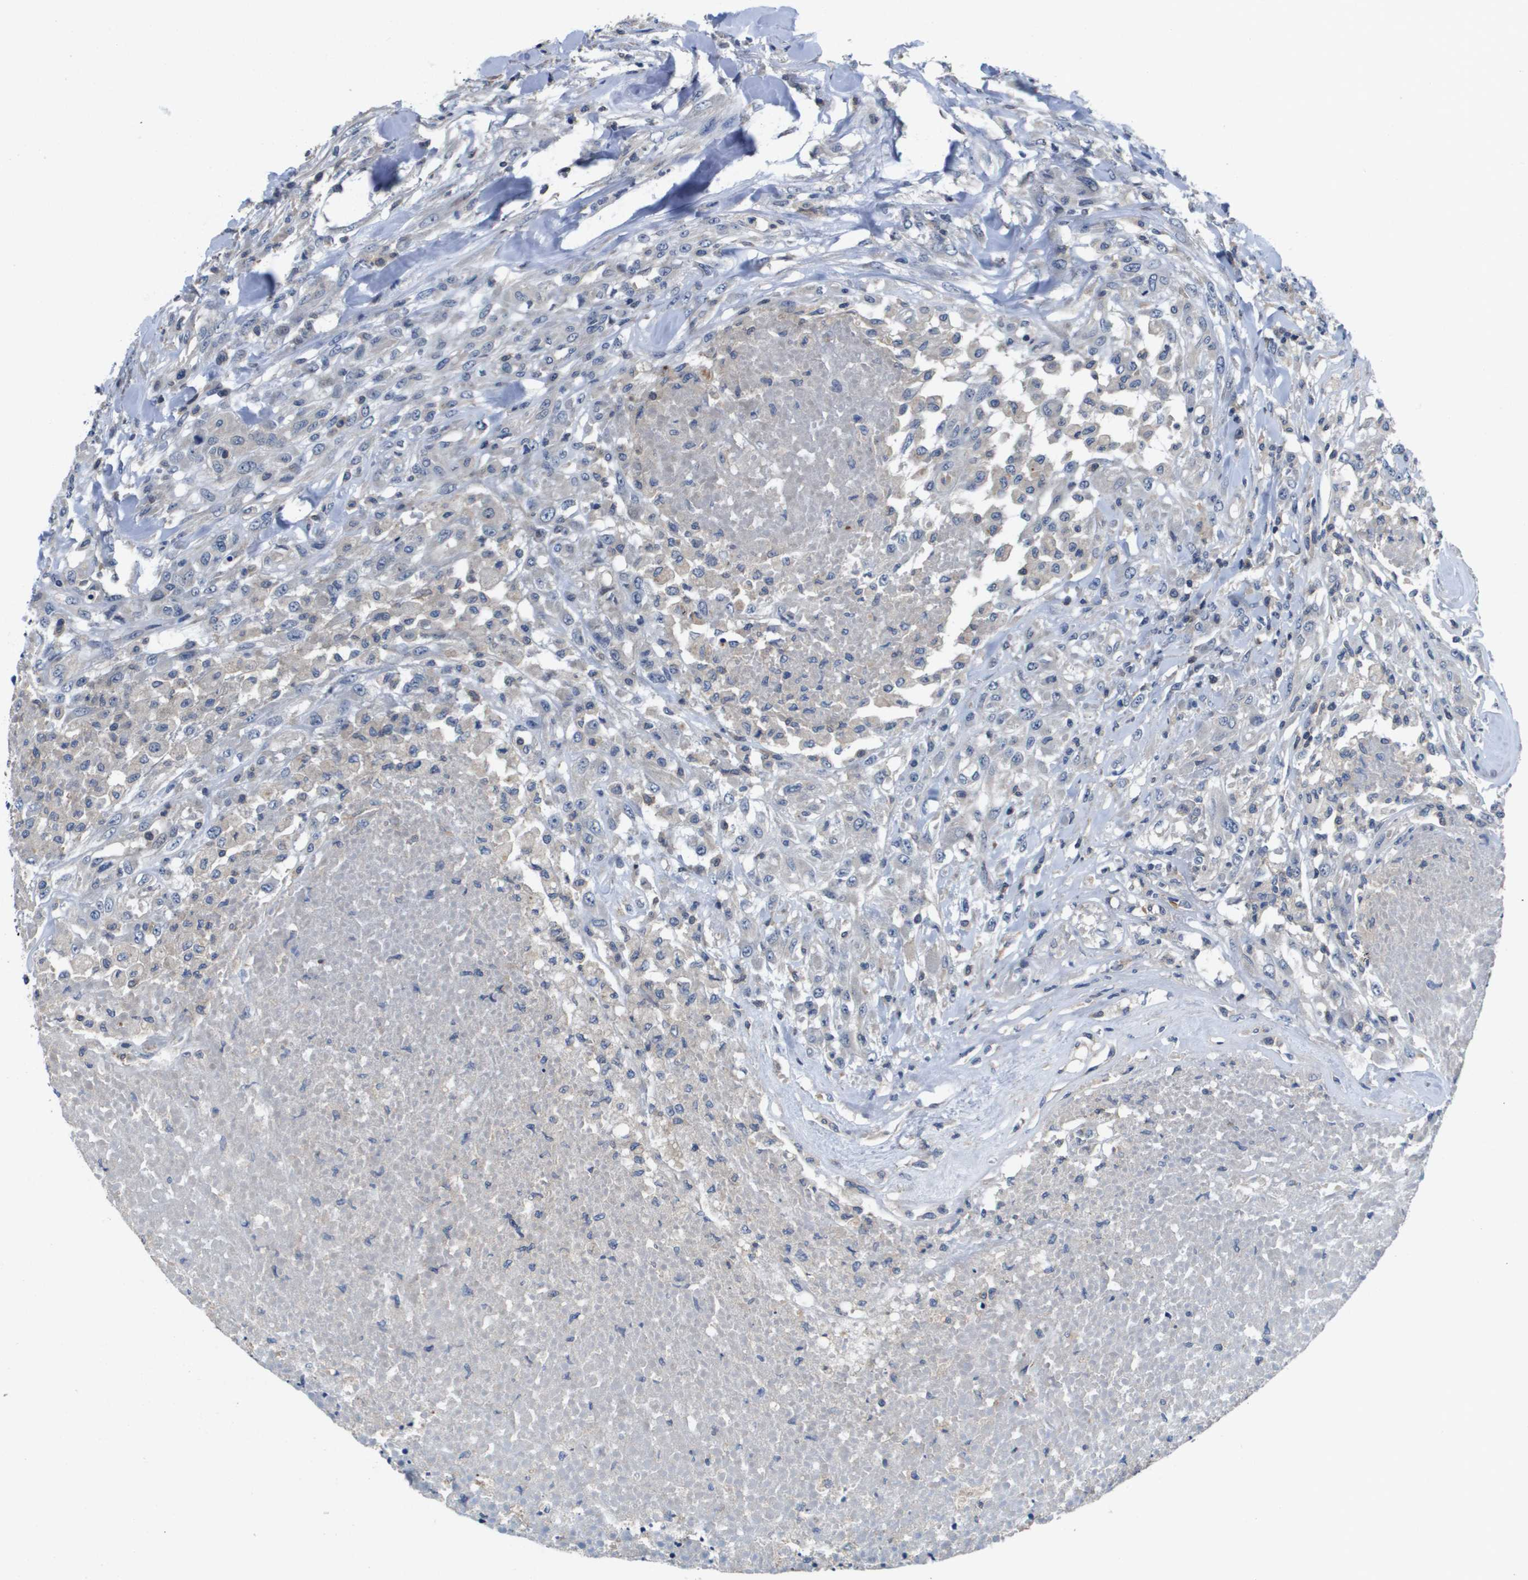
{"staining": {"intensity": "weak", "quantity": "<25%", "location": "cytoplasmic/membranous"}, "tissue": "testis cancer", "cell_type": "Tumor cells", "image_type": "cancer", "snomed": [{"axis": "morphology", "description": "Seminoma, NOS"}, {"axis": "topography", "description": "Testis"}], "caption": "High magnification brightfield microscopy of testis cancer stained with DAB (brown) and counterstained with hematoxylin (blue): tumor cells show no significant staining.", "gene": "SCN4B", "patient": {"sex": "male", "age": 59}}